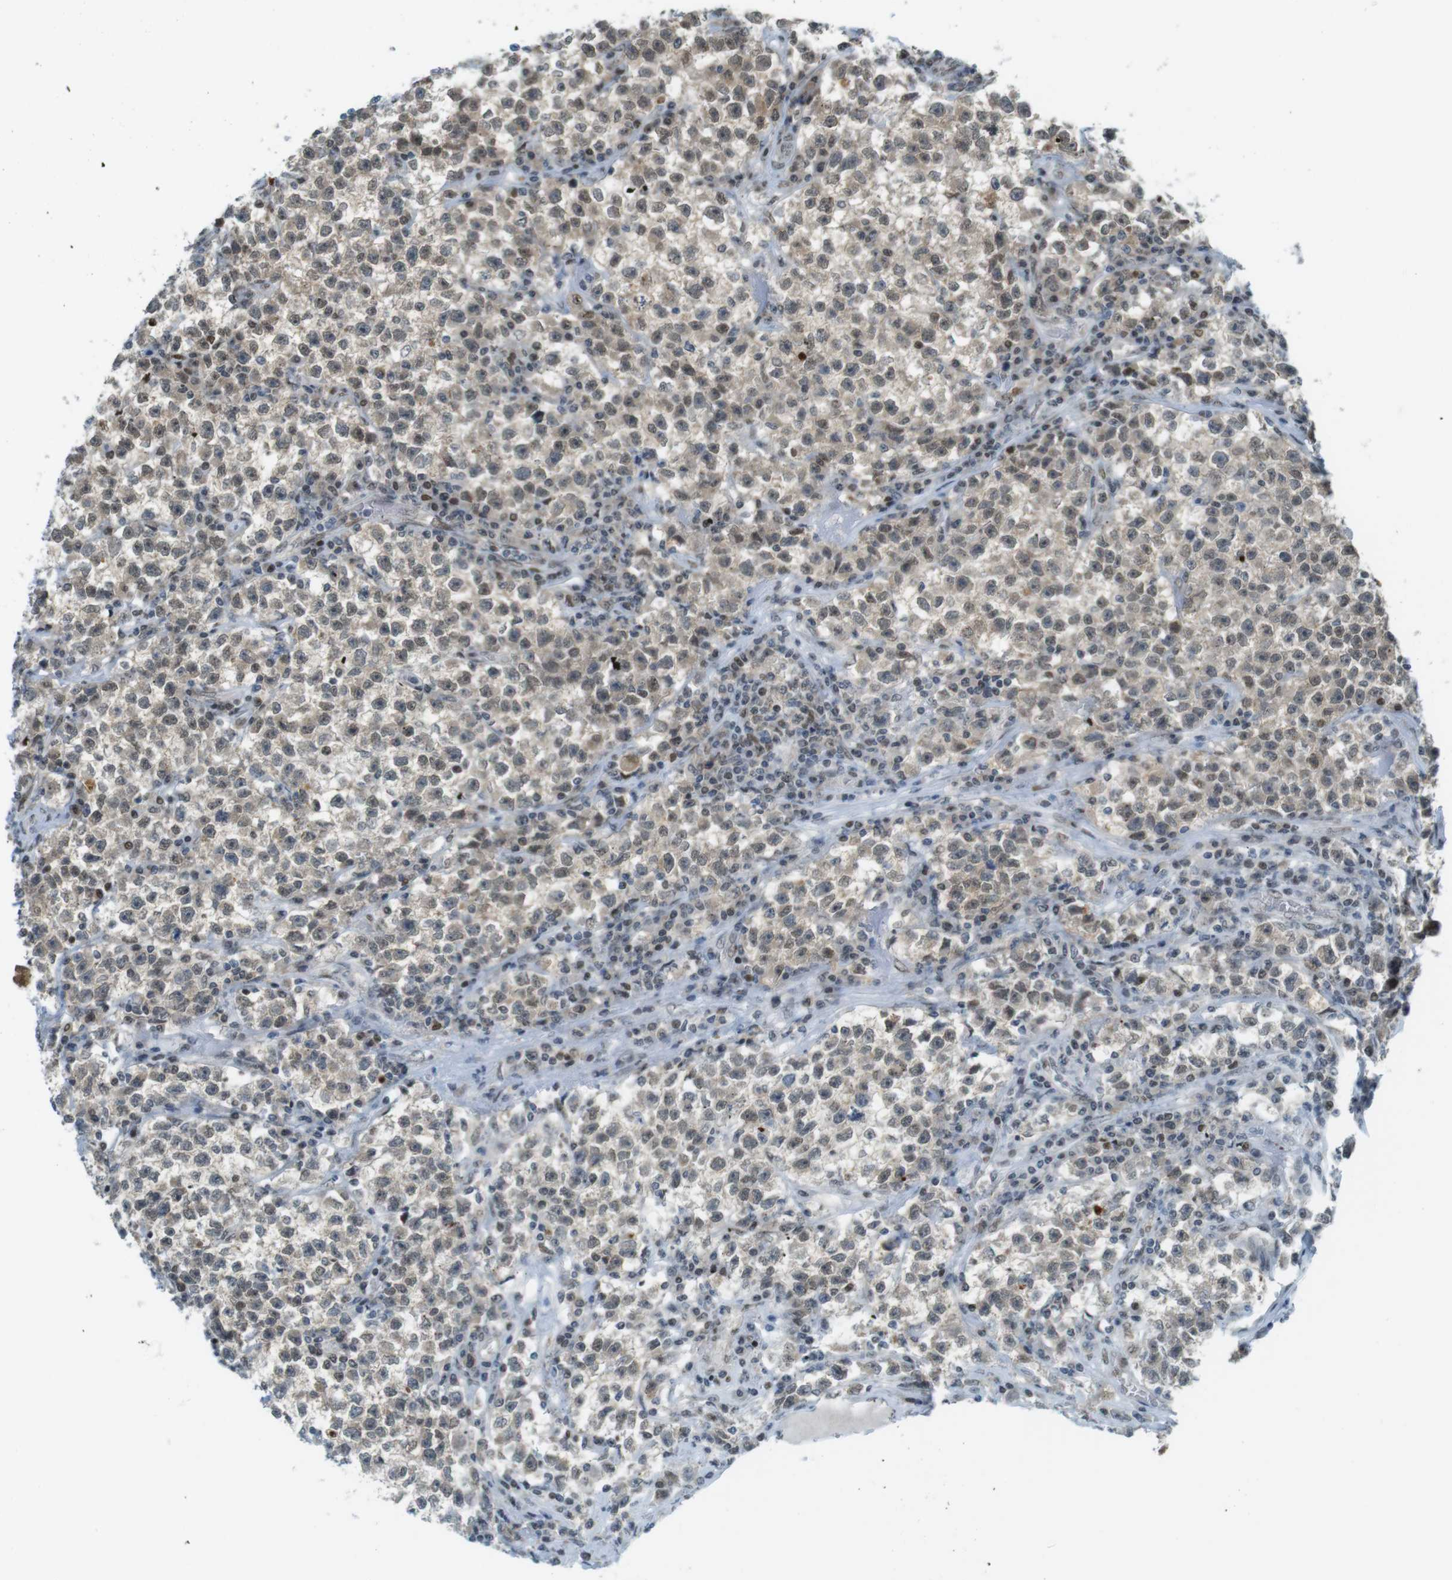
{"staining": {"intensity": "weak", "quantity": ">75%", "location": "cytoplasmic/membranous,nuclear"}, "tissue": "testis cancer", "cell_type": "Tumor cells", "image_type": "cancer", "snomed": [{"axis": "morphology", "description": "Seminoma, NOS"}, {"axis": "topography", "description": "Testis"}], "caption": "Testis seminoma stained with DAB (3,3'-diaminobenzidine) IHC reveals low levels of weak cytoplasmic/membranous and nuclear staining in about >75% of tumor cells.", "gene": "UBB", "patient": {"sex": "male", "age": 22}}